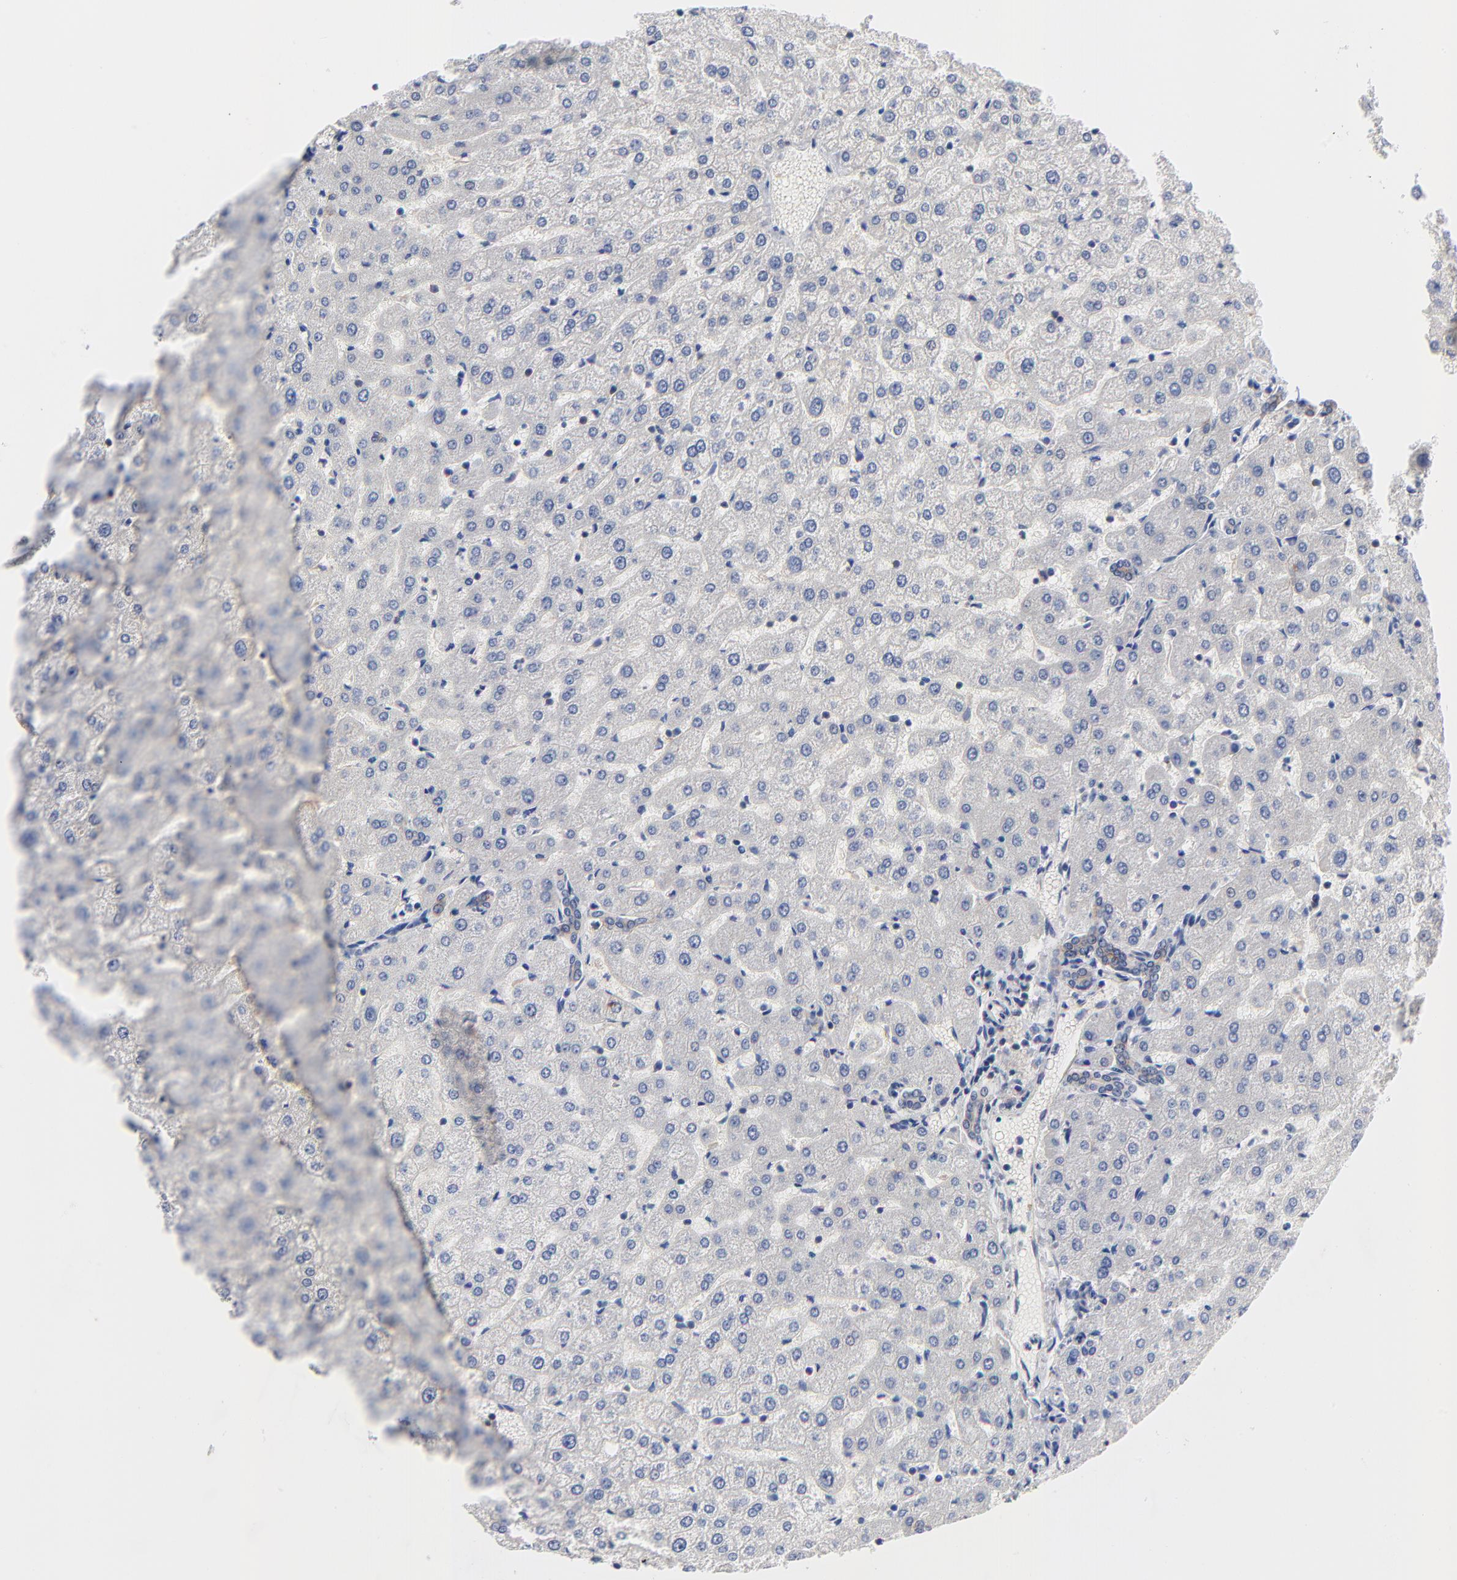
{"staining": {"intensity": "moderate", "quantity": ">75%", "location": "cytoplasmic/membranous"}, "tissue": "liver", "cell_type": "Cholangiocytes", "image_type": "normal", "snomed": [{"axis": "morphology", "description": "Normal tissue, NOS"}, {"axis": "morphology", "description": "Fibrosis, NOS"}, {"axis": "topography", "description": "Liver"}], "caption": "Immunohistochemistry (IHC) image of normal human liver stained for a protein (brown), which demonstrates medium levels of moderate cytoplasmic/membranous positivity in approximately >75% of cholangiocytes.", "gene": "CD2AP", "patient": {"sex": "female", "age": 29}}